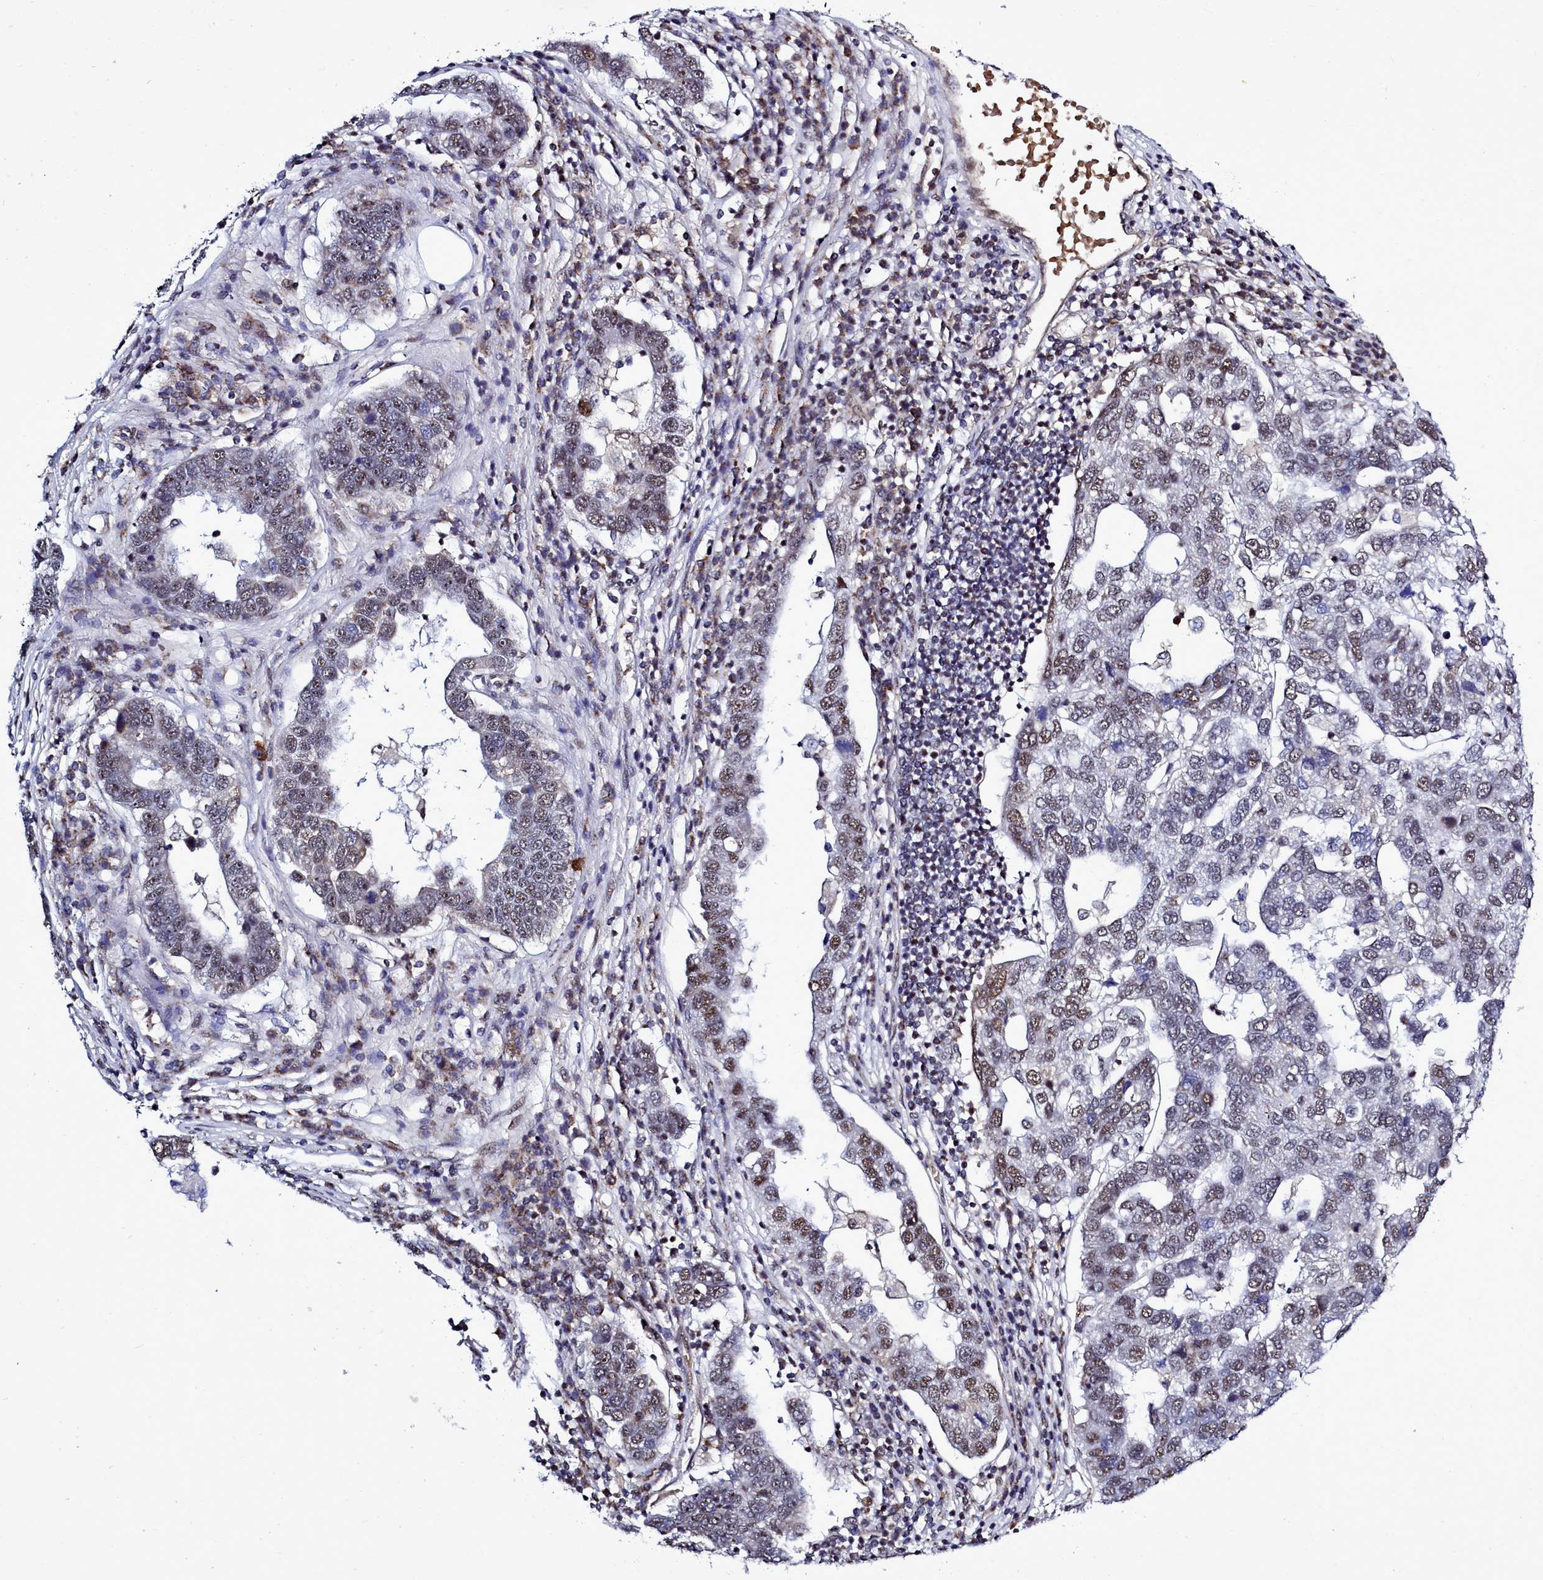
{"staining": {"intensity": "moderate", "quantity": "25%-75%", "location": "nuclear"}, "tissue": "pancreatic cancer", "cell_type": "Tumor cells", "image_type": "cancer", "snomed": [{"axis": "morphology", "description": "Adenocarcinoma, NOS"}, {"axis": "topography", "description": "Pancreas"}], "caption": "Adenocarcinoma (pancreatic) stained with IHC reveals moderate nuclear expression in approximately 25%-75% of tumor cells. (DAB (3,3'-diaminobenzidine) IHC, brown staining for protein, blue staining for nuclei).", "gene": "POM121L2", "patient": {"sex": "female", "age": 61}}